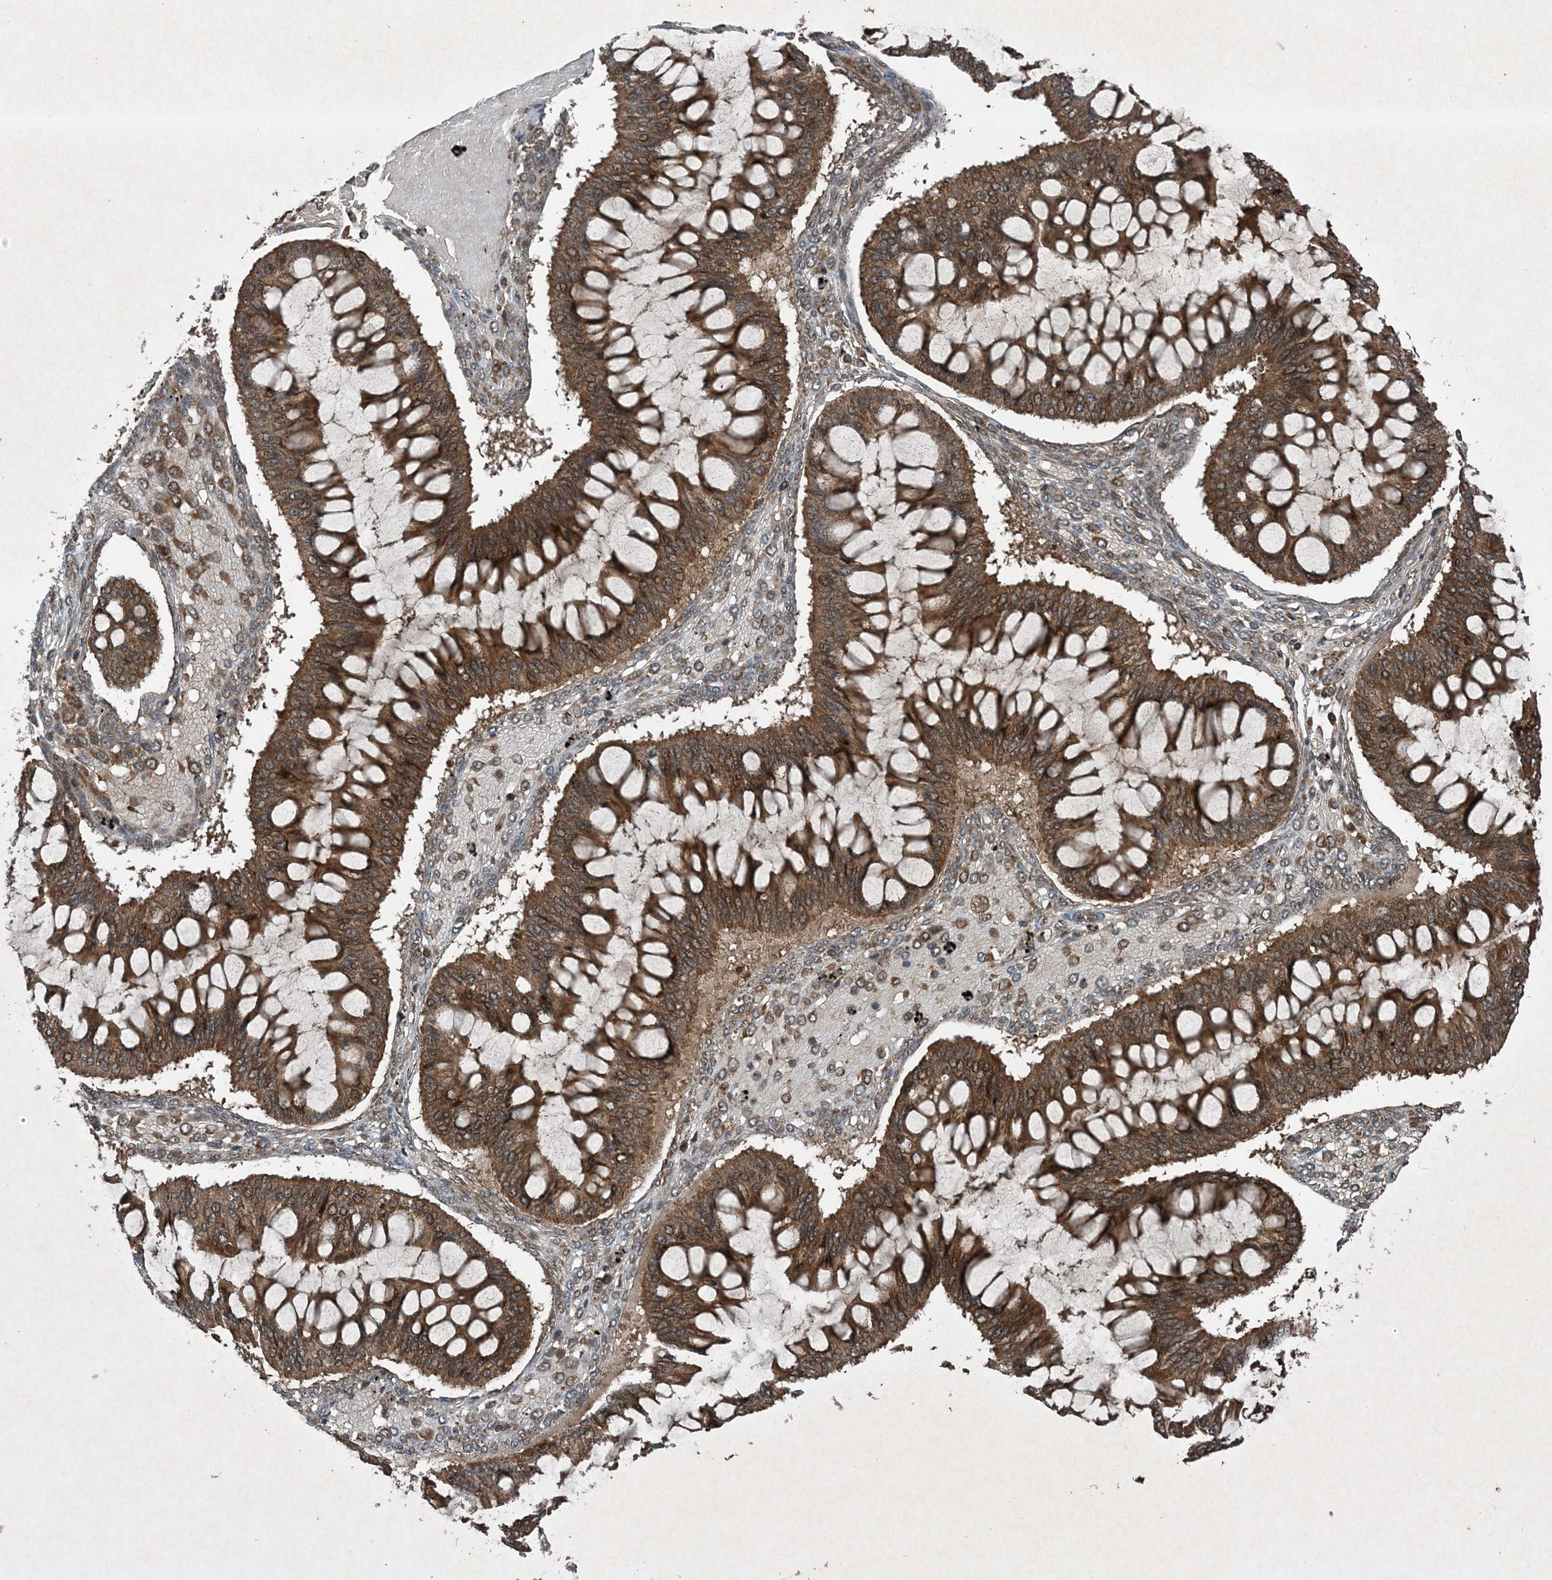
{"staining": {"intensity": "strong", "quantity": ">75%", "location": "cytoplasmic/membranous"}, "tissue": "ovarian cancer", "cell_type": "Tumor cells", "image_type": "cancer", "snomed": [{"axis": "morphology", "description": "Cystadenocarcinoma, mucinous, NOS"}, {"axis": "topography", "description": "Ovary"}], "caption": "Immunohistochemistry (IHC) of mucinous cystadenocarcinoma (ovarian) reveals high levels of strong cytoplasmic/membranous positivity in approximately >75% of tumor cells. Using DAB (brown) and hematoxylin (blue) stains, captured at high magnification using brightfield microscopy.", "gene": "GNG5", "patient": {"sex": "female", "age": 73}}